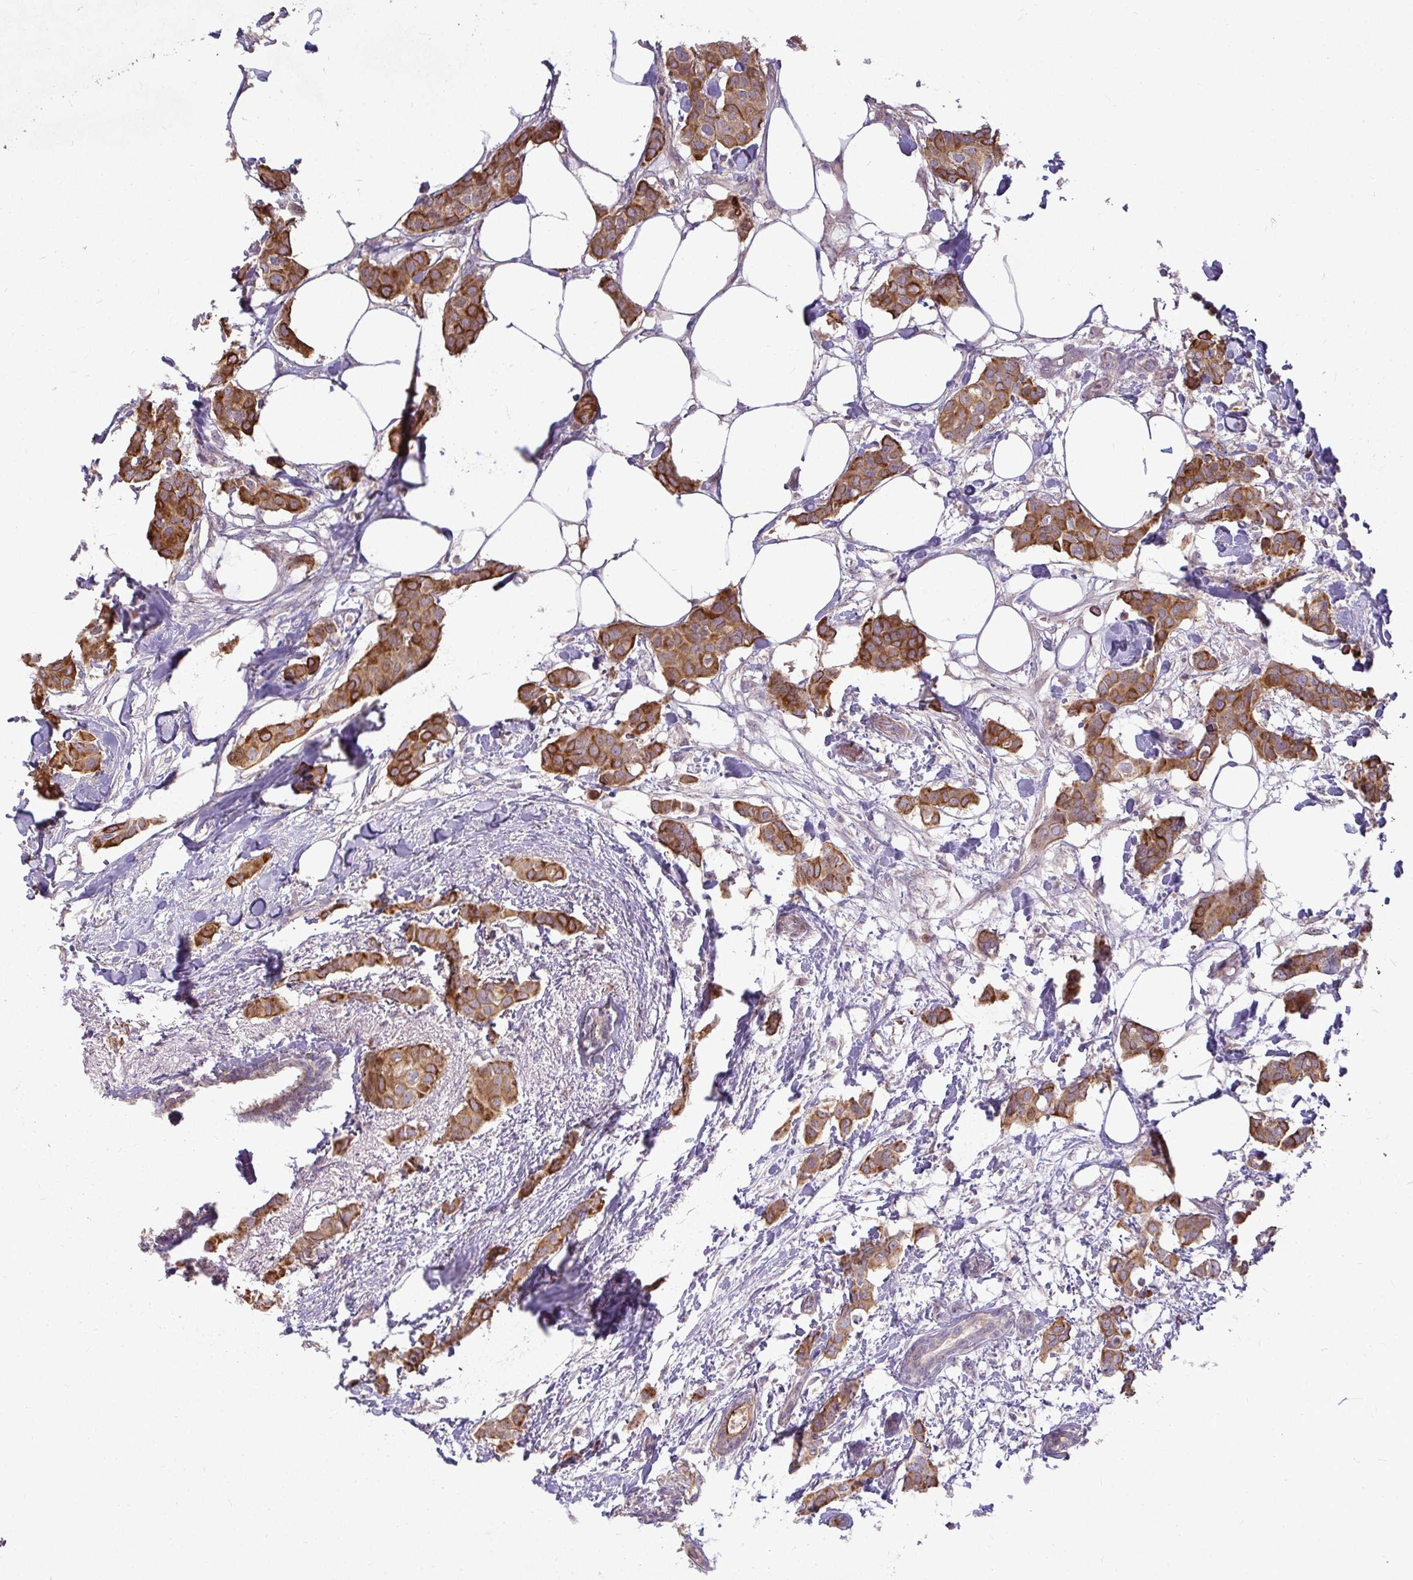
{"staining": {"intensity": "moderate", "quantity": ">75%", "location": "cytoplasmic/membranous"}, "tissue": "breast cancer", "cell_type": "Tumor cells", "image_type": "cancer", "snomed": [{"axis": "morphology", "description": "Duct carcinoma"}, {"axis": "topography", "description": "Breast"}], "caption": "Immunohistochemistry (IHC) (DAB (3,3'-diaminobenzidine)) staining of human intraductal carcinoma (breast) displays moderate cytoplasmic/membranous protein positivity in about >75% of tumor cells.", "gene": "STRIP1", "patient": {"sex": "female", "age": 62}}